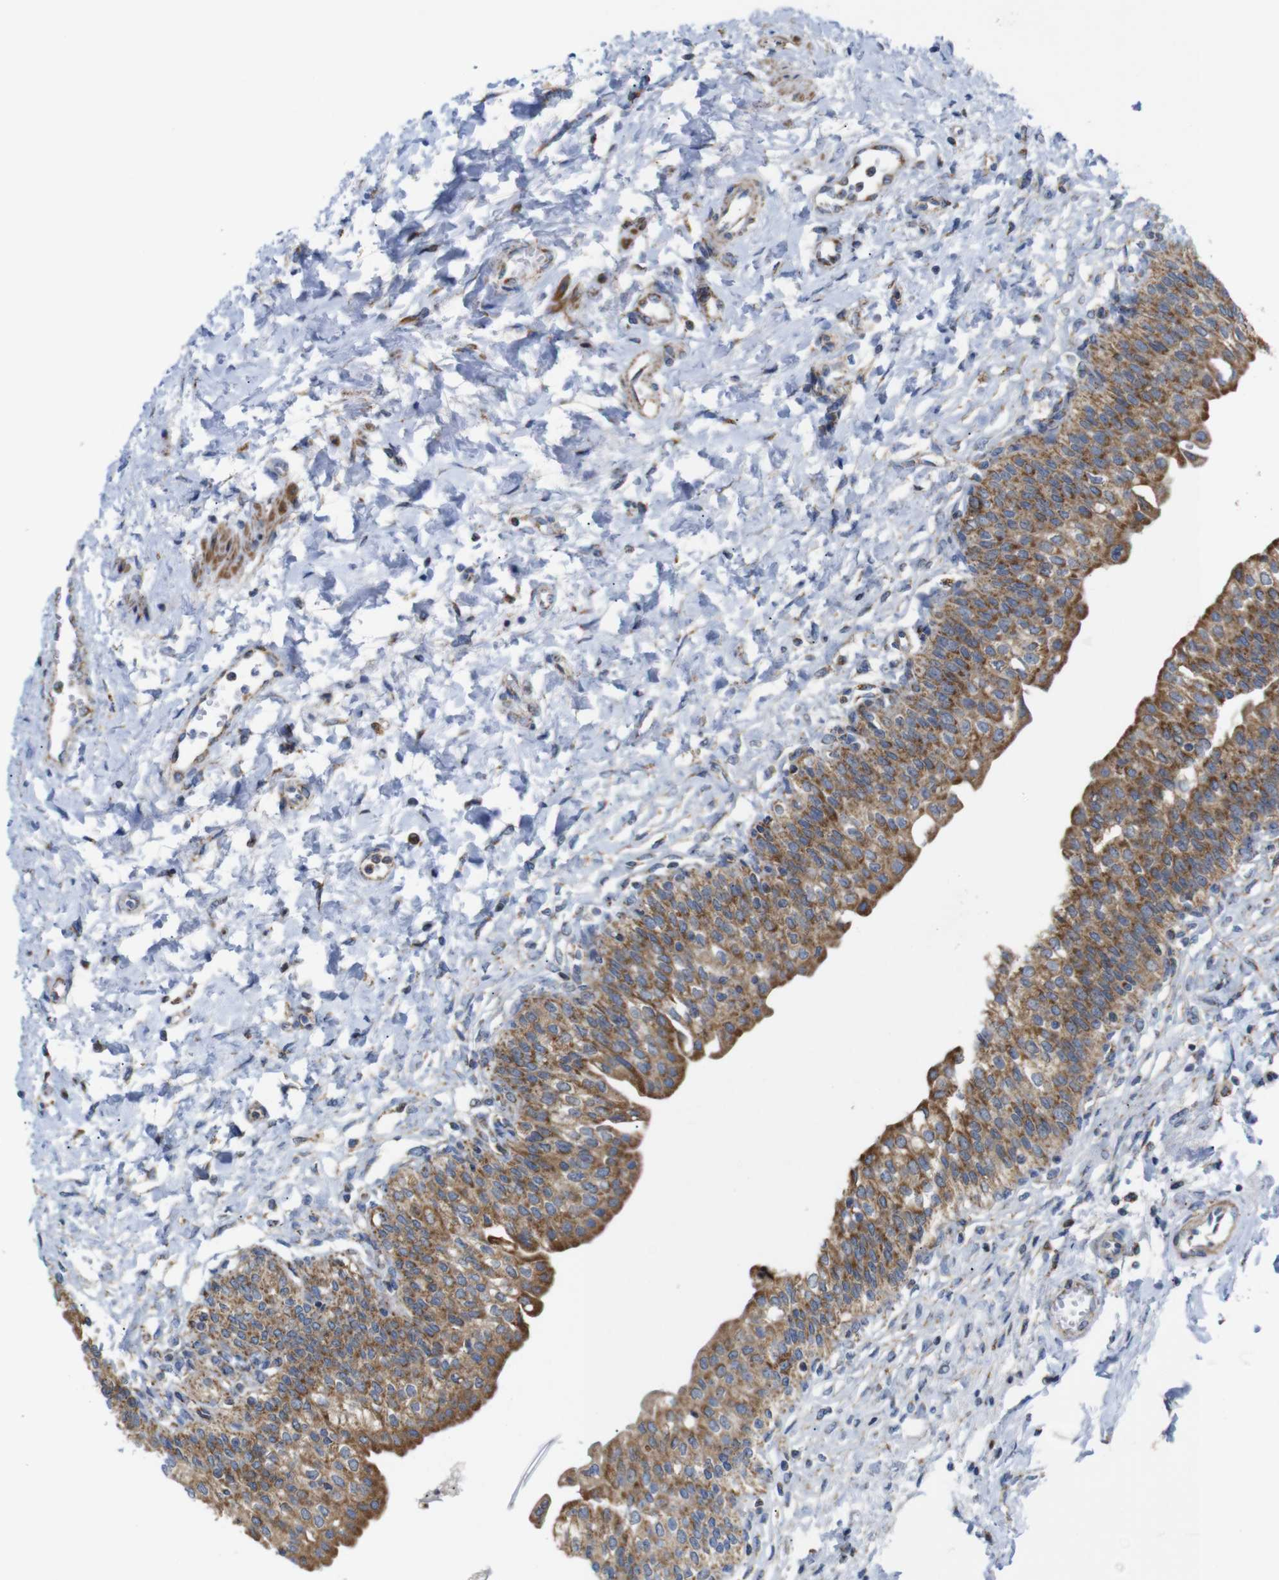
{"staining": {"intensity": "moderate", "quantity": ">75%", "location": "cytoplasmic/membranous"}, "tissue": "urinary bladder", "cell_type": "Urothelial cells", "image_type": "normal", "snomed": [{"axis": "morphology", "description": "Normal tissue, NOS"}, {"axis": "topography", "description": "Urinary bladder"}], "caption": "The micrograph demonstrates immunohistochemical staining of benign urinary bladder. There is moderate cytoplasmic/membranous expression is appreciated in about >75% of urothelial cells.", "gene": "FAM171B", "patient": {"sex": "male", "age": 55}}